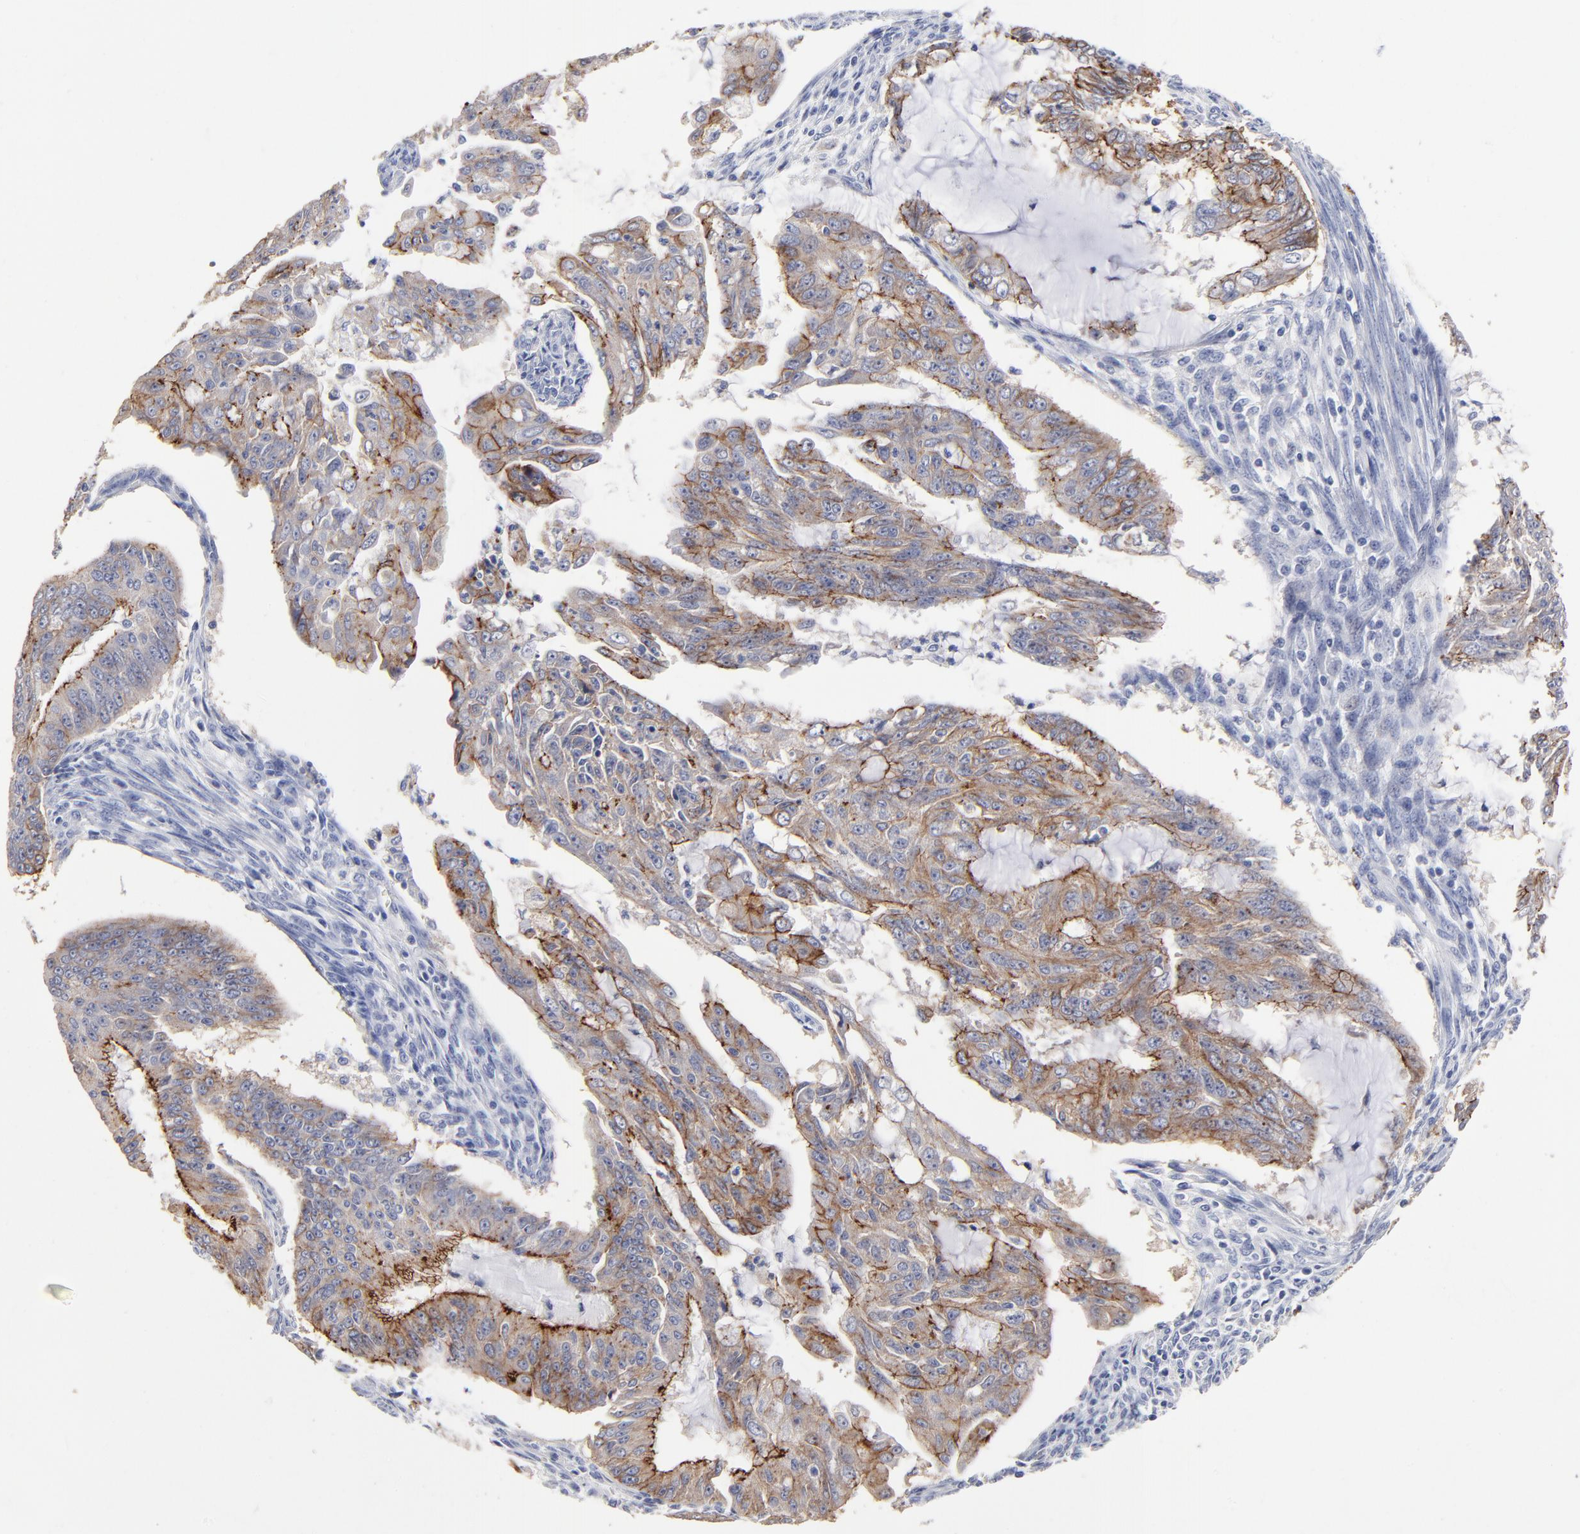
{"staining": {"intensity": "moderate", "quantity": "<25%", "location": "cytoplasmic/membranous"}, "tissue": "endometrial cancer", "cell_type": "Tumor cells", "image_type": "cancer", "snomed": [{"axis": "morphology", "description": "Adenocarcinoma, NOS"}, {"axis": "topography", "description": "Endometrium"}], "caption": "Moderate cytoplasmic/membranous expression is identified in about <25% of tumor cells in endometrial cancer.", "gene": "CXADR", "patient": {"sex": "female", "age": 75}}